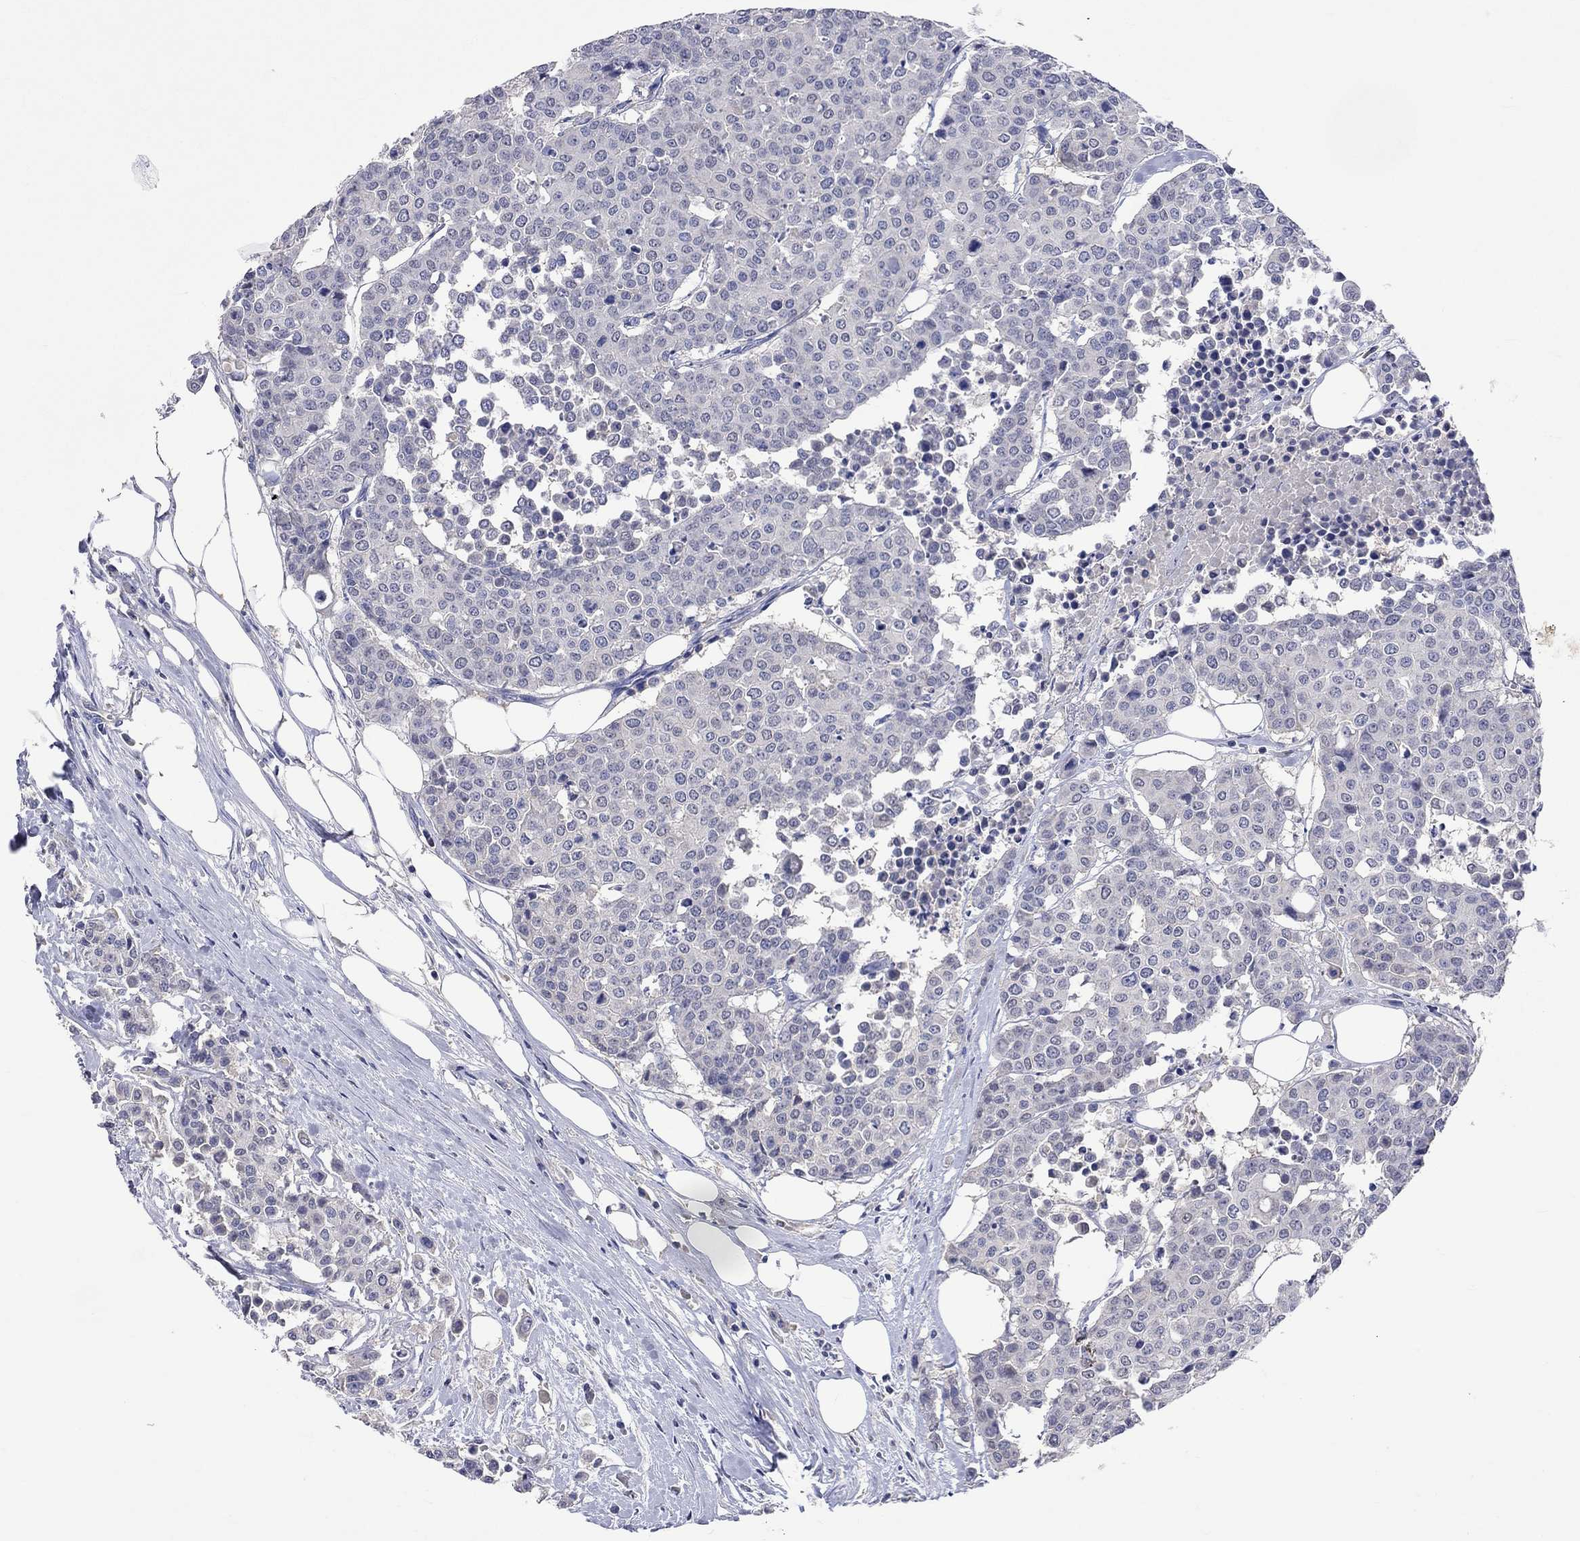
{"staining": {"intensity": "negative", "quantity": "none", "location": "none"}, "tissue": "carcinoid", "cell_type": "Tumor cells", "image_type": "cancer", "snomed": [{"axis": "morphology", "description": "Carcinoid, malignant, NOS"}, {"axis": "topography", "description": "Colon"}], "caption": "High magnification brightfield microscopy of carcinoid stained with DAB (3,3'-diaminobenzidine) (brown) and counterstained with hematoxylin (blue): tumor cells show no significant expression. (IHC, brightfield microscopy, high magnification).", "gene": "LRFN4", "patient": {"sex": "male", "age": 81}}